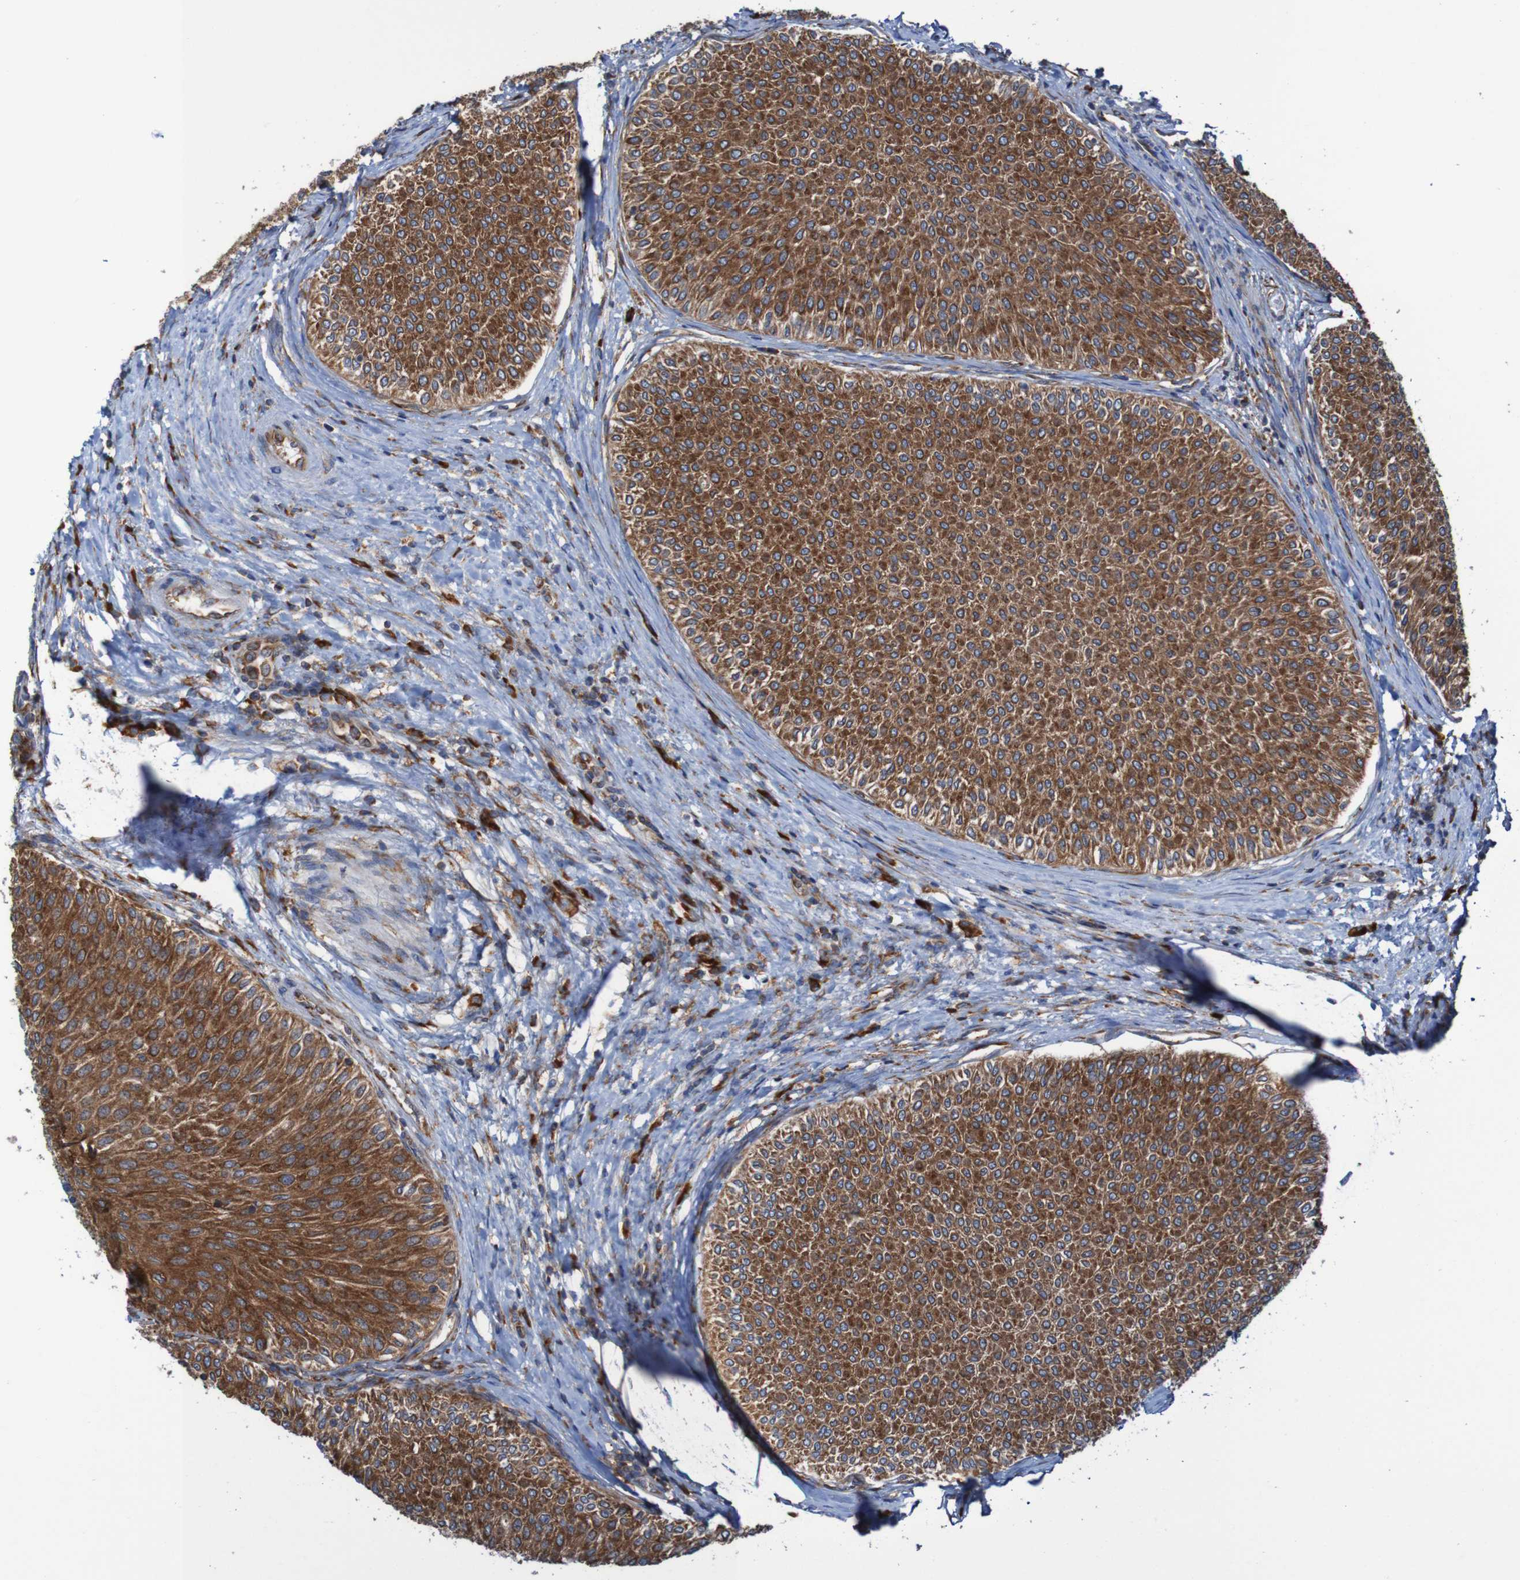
{"staining": {"intensity": "moderate", "quantity": ">75%", "location": "cytoplasmic/membranous"}, "tissue": "urothelial cancer", "cell_type": "Tumor cells", "image_type": "cancer", "snomed": [{"axis": "morphology", "description": "Urothelial carcinoma, Low grade"}, {"axis": "topography", "description": "Urinary bladder"}], "caption": "Moderate cytoplasmic/membranous expression is appreciated in about >75% of tumor cells in urothelial cancer.", "gene": "RPL10", "patient": {"sex": "male", "age": 78}}